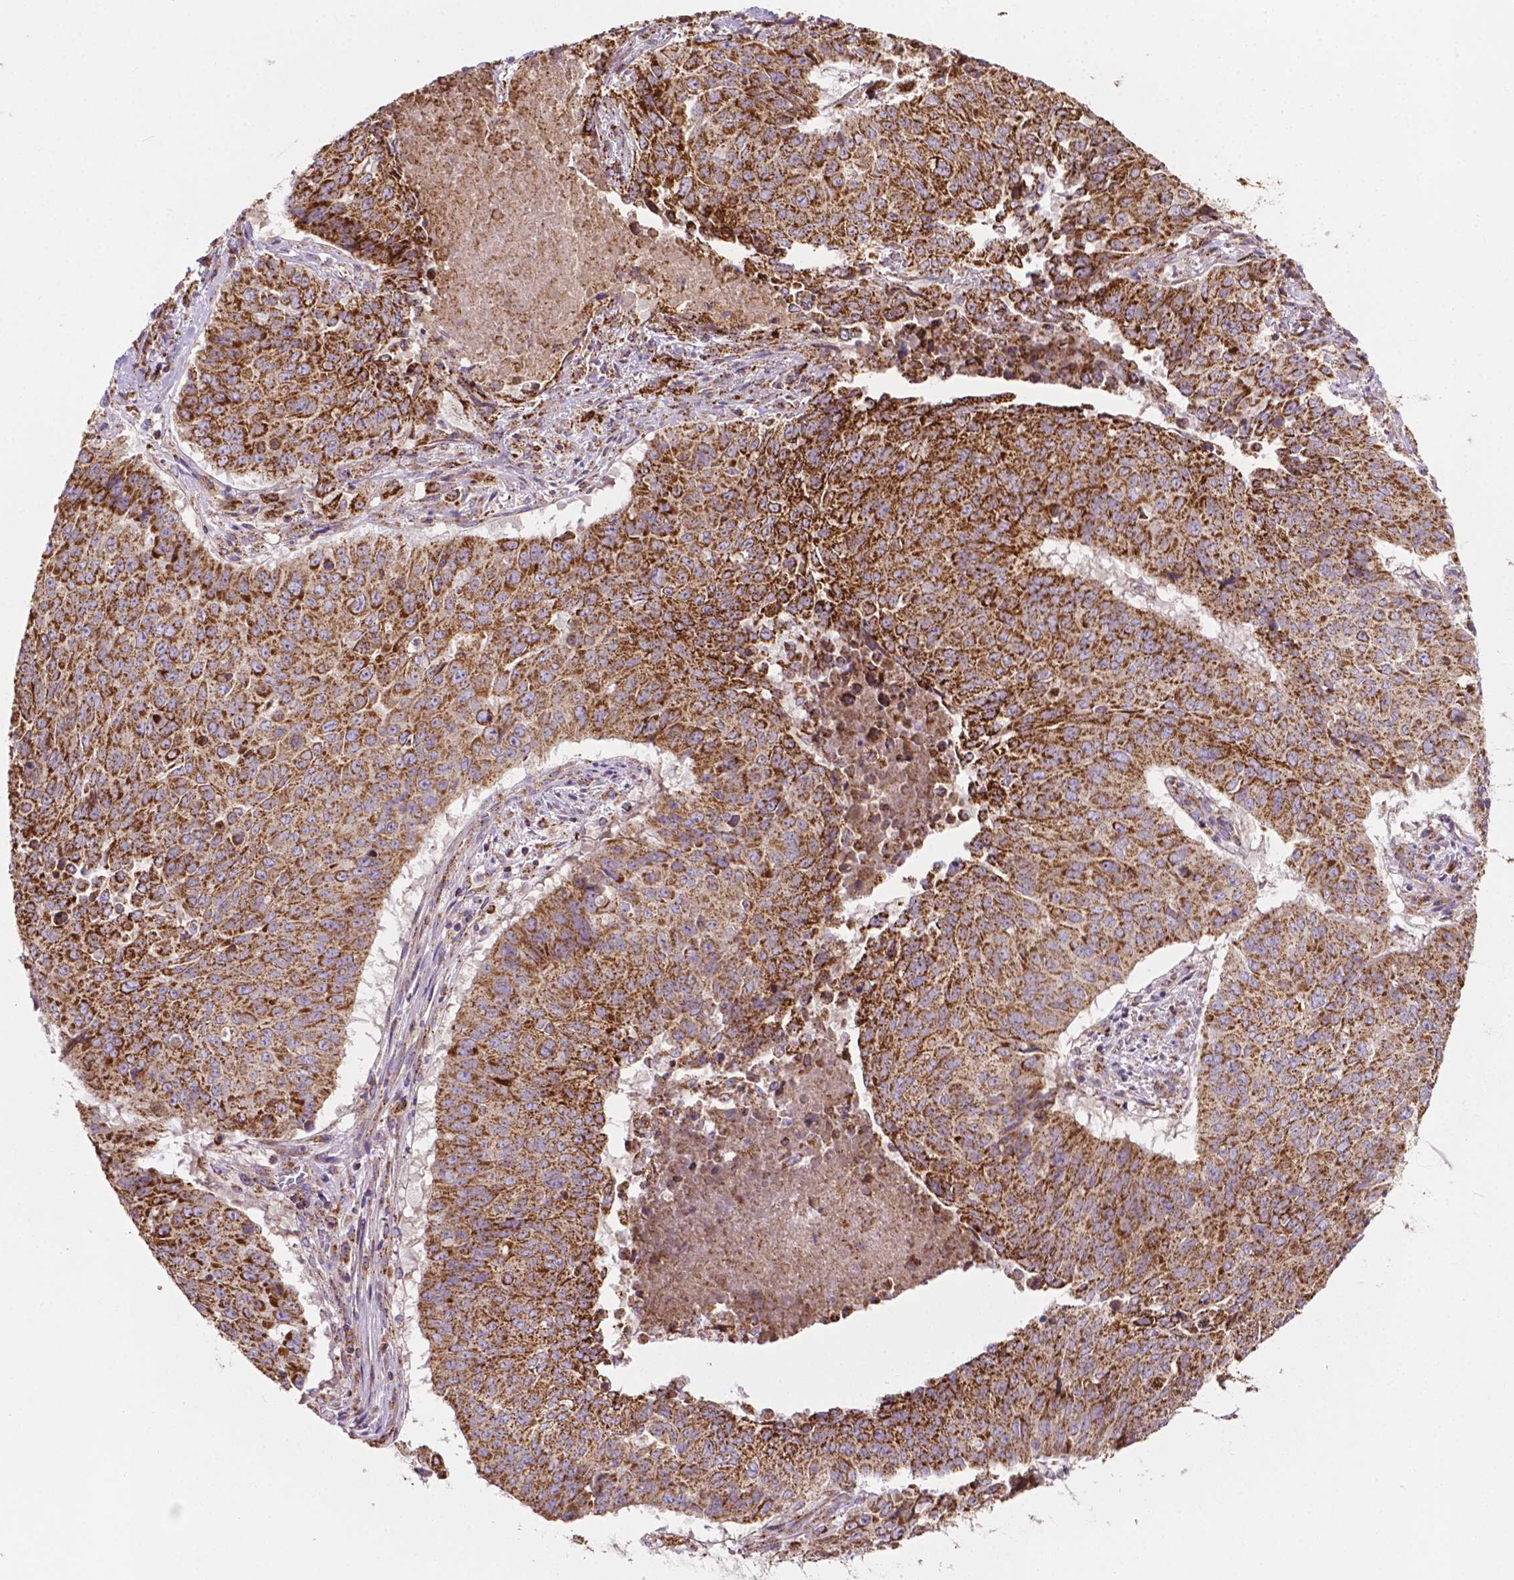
{"staining": {"intensity": "strong", "quantity": ">75%", "location": "cytoplasmic/membranous"}, "tissue": "lung cancer", "cell_type": "Tumor cells", "image_type": "cancer", "snomed": [{"axis": "morphology", "description": "Normal tissue, NOS"}, {"axis": "morphology", "description": "Squamous cell carcinoma, NOS"}, {"axis": "topography", "description": "Bronchus"}, {"axis": "topography", "description": "Lung"}], "caption": "Brown immunohistochemical staining in lung cancer exhibits strong cytoplasmic/membranous staining in about >75% of tumor cells.", "gene": "ILVBL", "patient": {"sex": "male", "age": 64}}